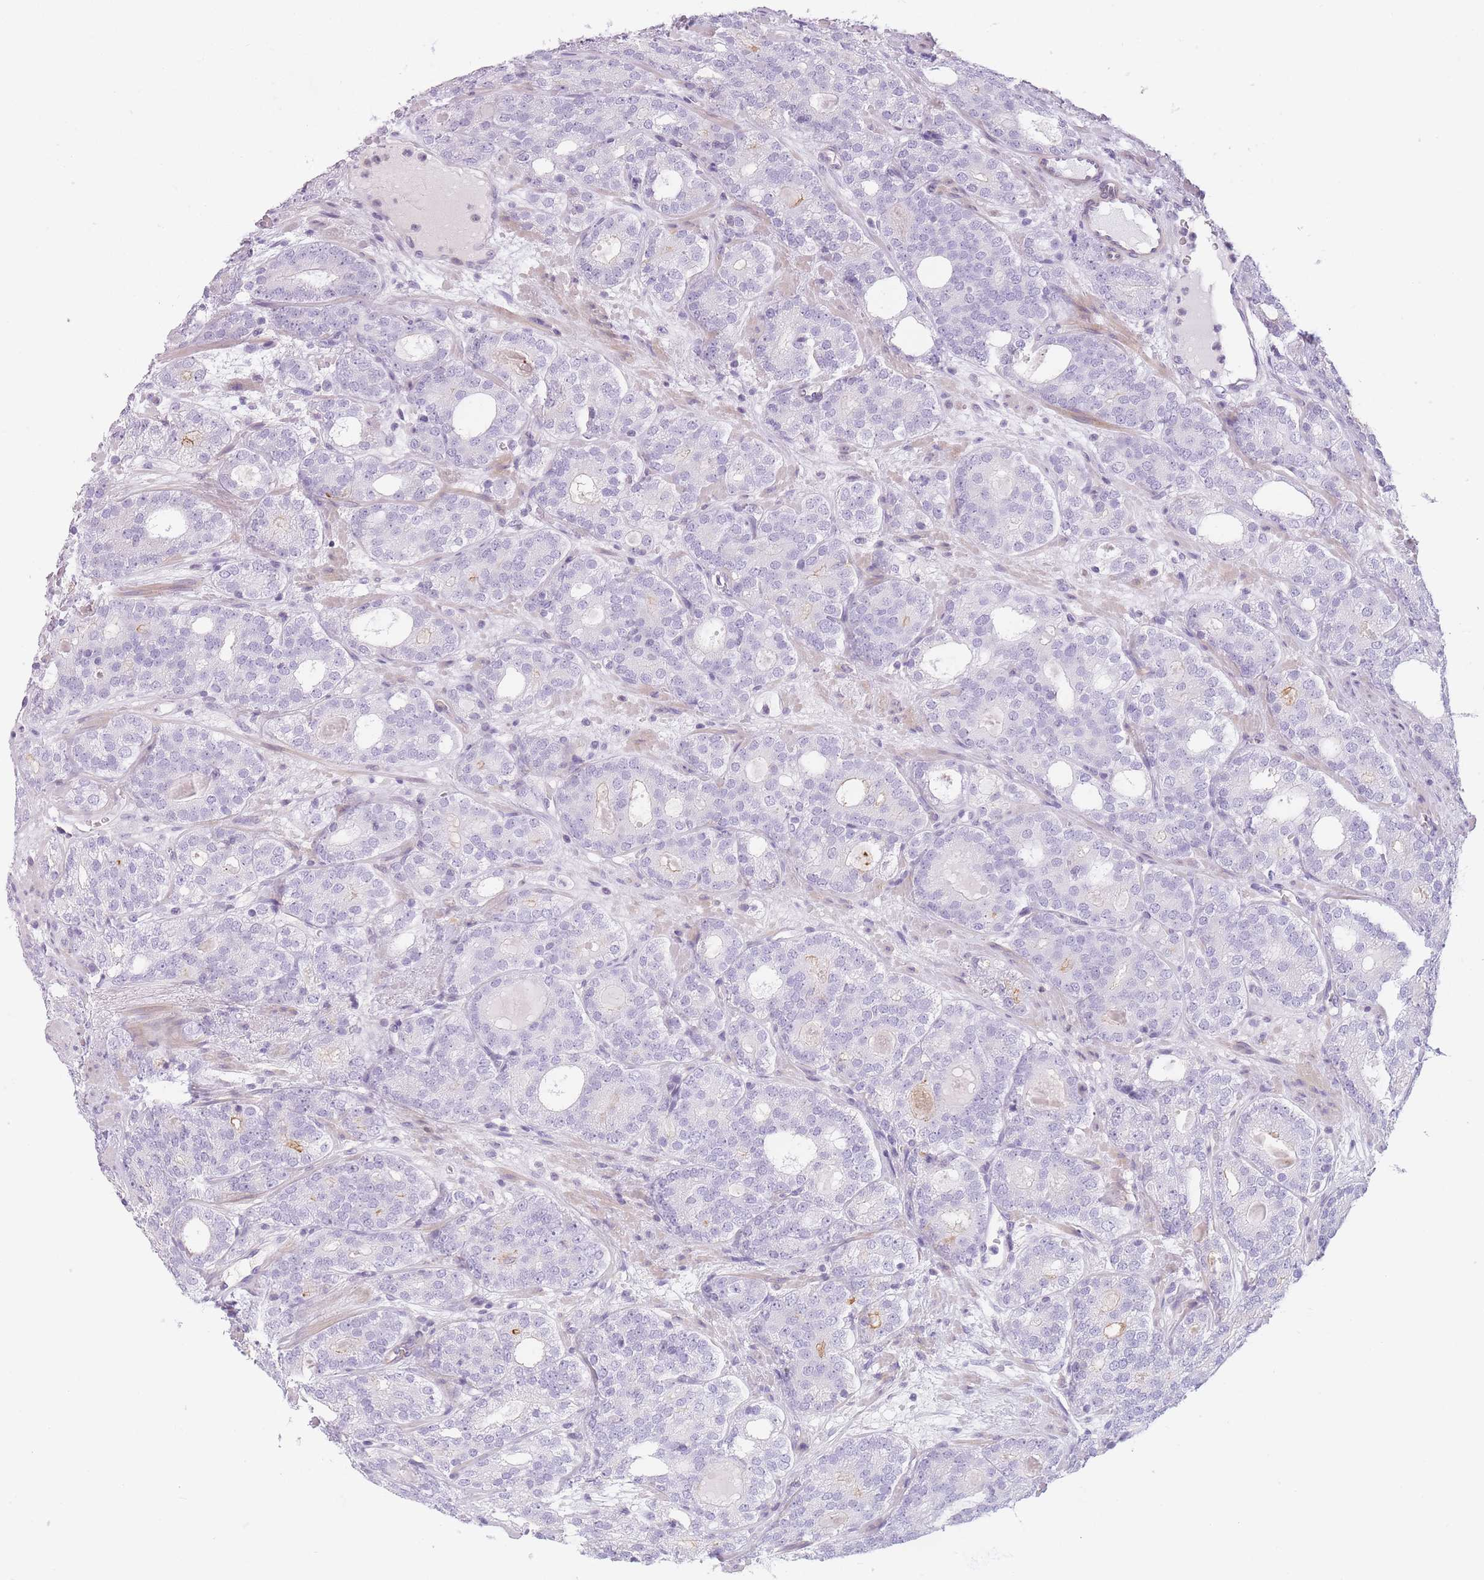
{"staining": {"intensity": "moderate", "quantity": "<25%", "location": "cytoplasmic/membranous"}, "tissue": "prostate cancer", "cell_type": "Tumor cells", "image_type": "cancer", "snomed": [{"axis": "morphology", "description": "Adenocarcinoma, High grade"}, {"axis": "topography", "description": "Prostate"}], "caption": "Moderate cytoplasmic/membranous expression for a protein is appreciated in about <25% of tumor cells of prostate cancer (high-grade adenocarcinoma) using immunohistochemistry (IHC).", "gene": "GGT1", "patient": {"sex": "male", "age": 64}}